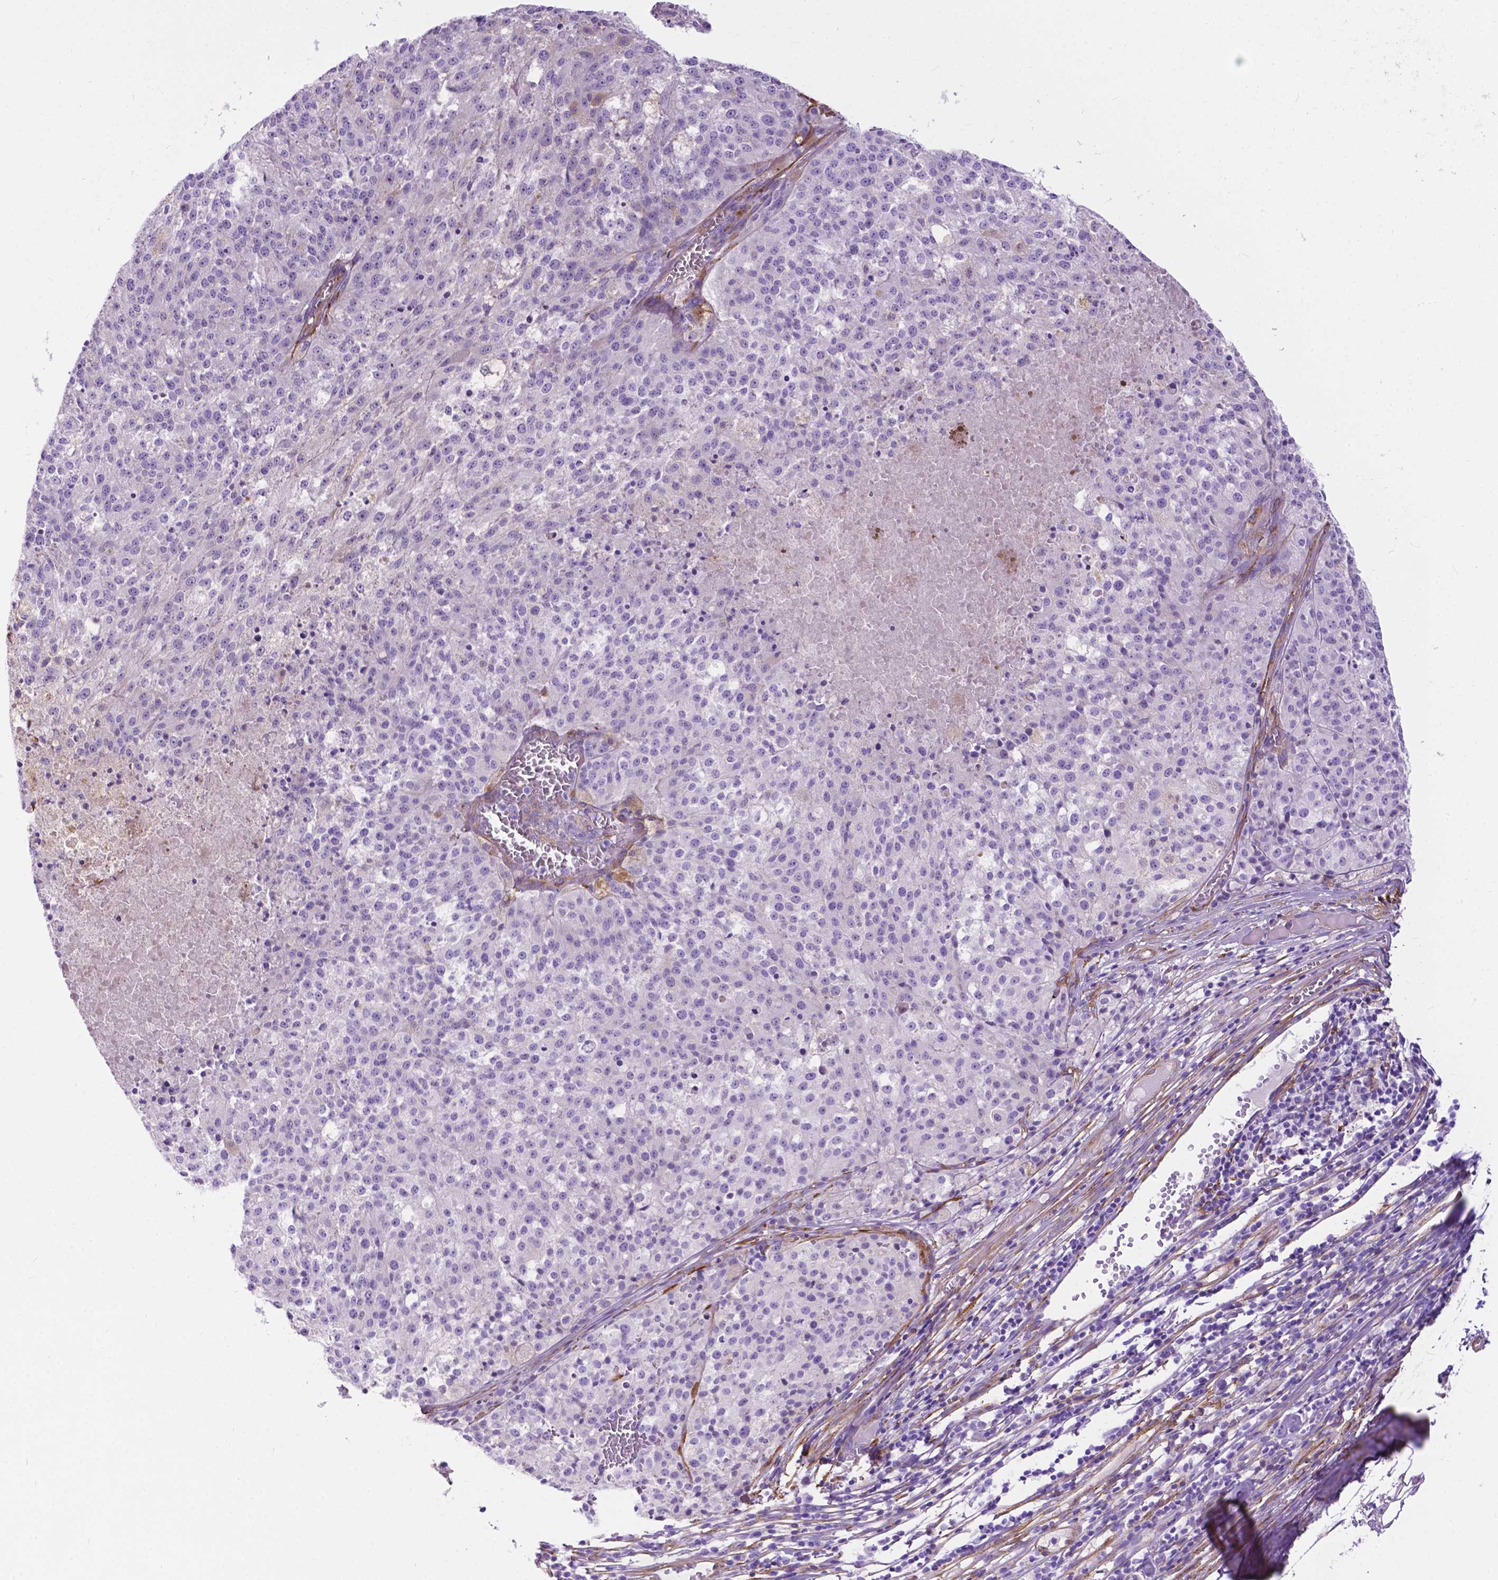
{"staining": {"intensity": "negative", "quantity": "none", "location": "none"}, "tissue": "melanoma", "cell_type": "Tumor cells", "image_type": "cancer", "snomed": [{"axis": "morphology", "description": "Malignant melanoma, Metastatic site"}, {"axis": "topography", "description": "Lymph node"}], "caption": "Immunohistochemical staining of malignant melanoma (metastatic site) displays no significant positivity in tumor cells.", "gene": "PCDHA12", "patient": {"sex": "female", "age": 64}}